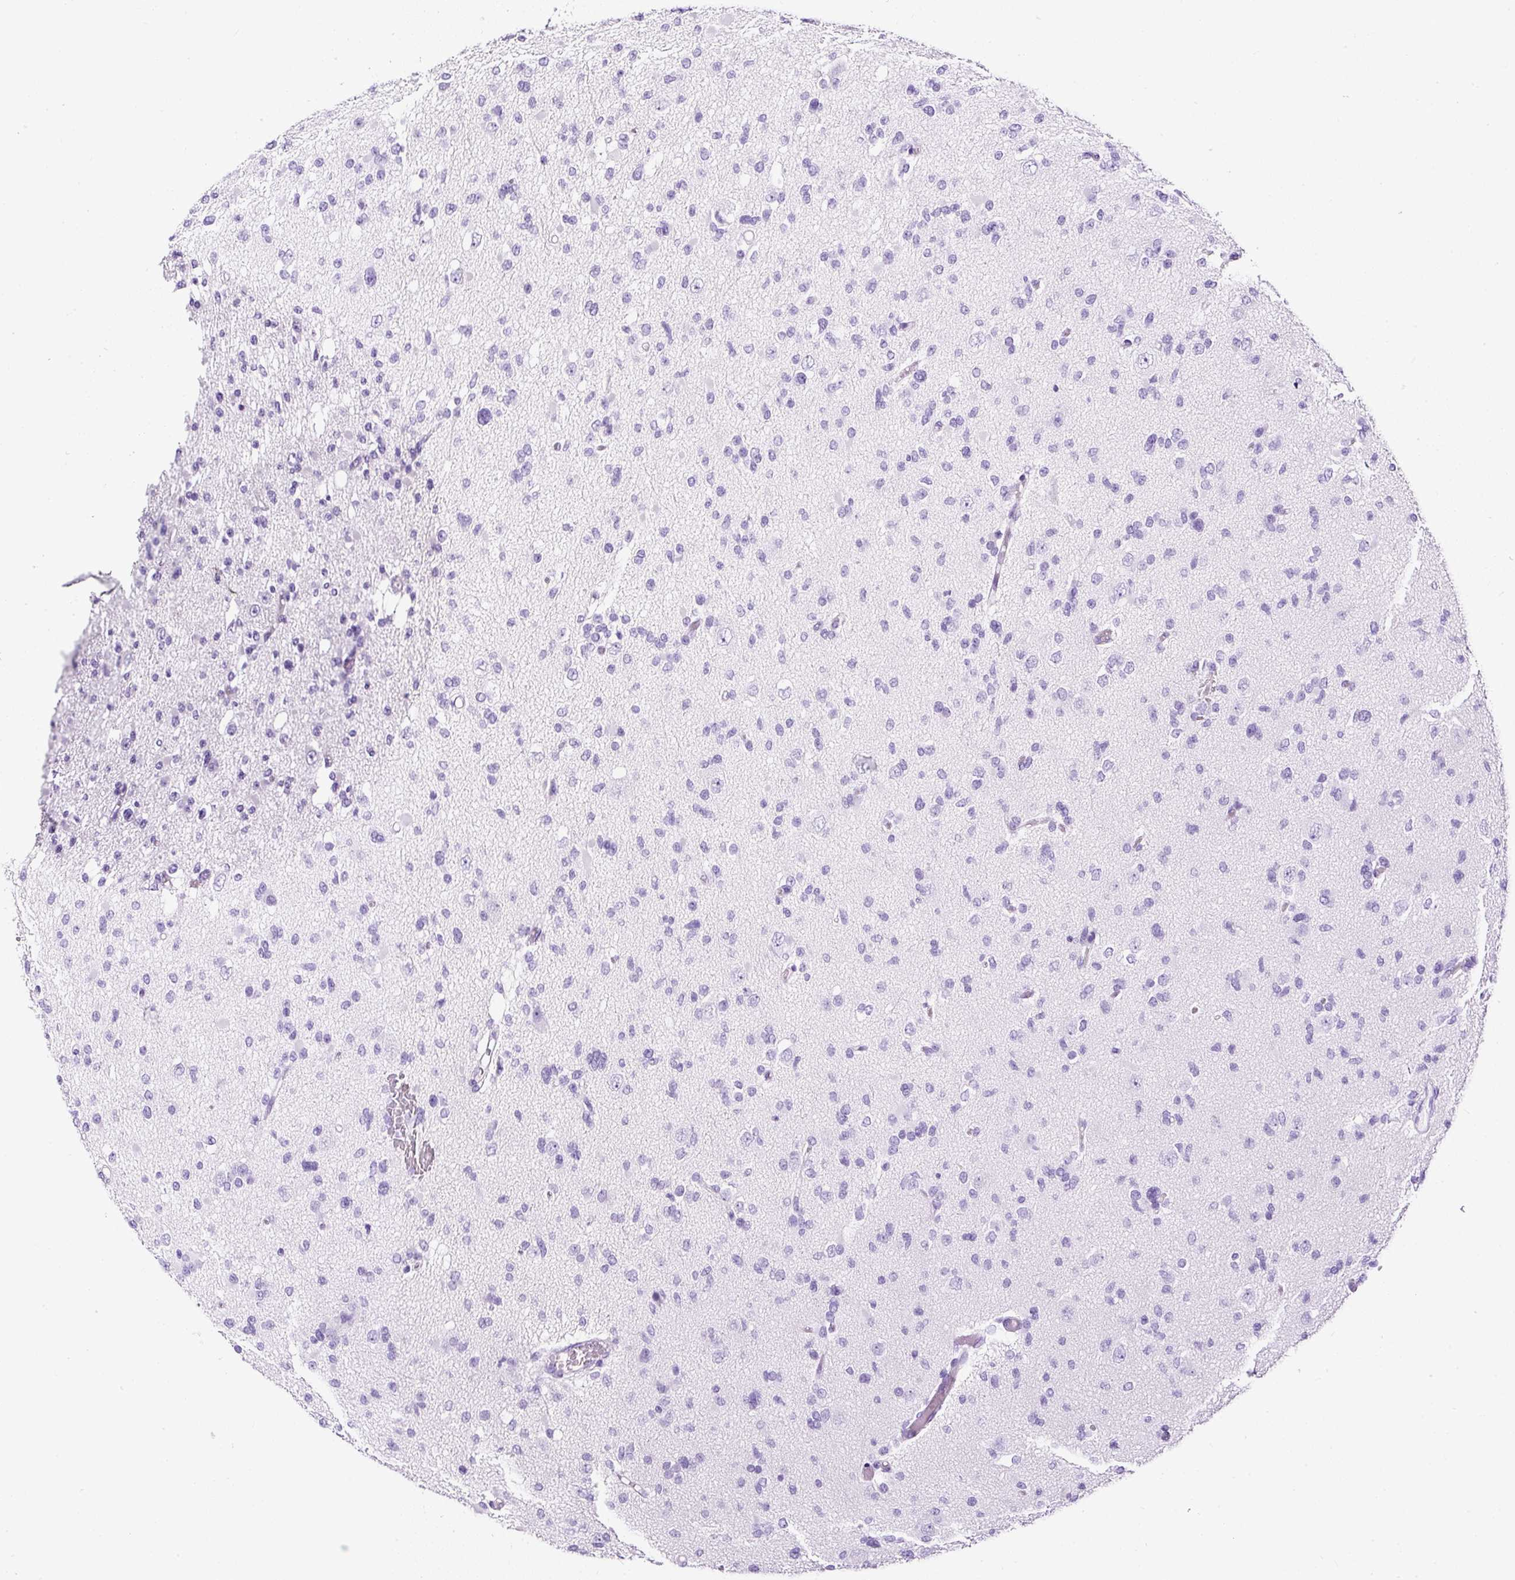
{"staining": {"intensity": "negative", "quantity": "none", "location": "none"}, "tissue": "glioma", "cell_type": "Tumor cells", "image_type": "cancer", "snomed": [{"axis": "morphology", "description": "Glioma, malignant, Low grade"}, {"axis": "topography", "description": "Brain"}], "caption": "Immunohistochemical staining of malignant glioma (low-grade) shows no significant staining in tumor cells.", "gene": "NTS", "patient": {"sex": "female", "age": 22}}